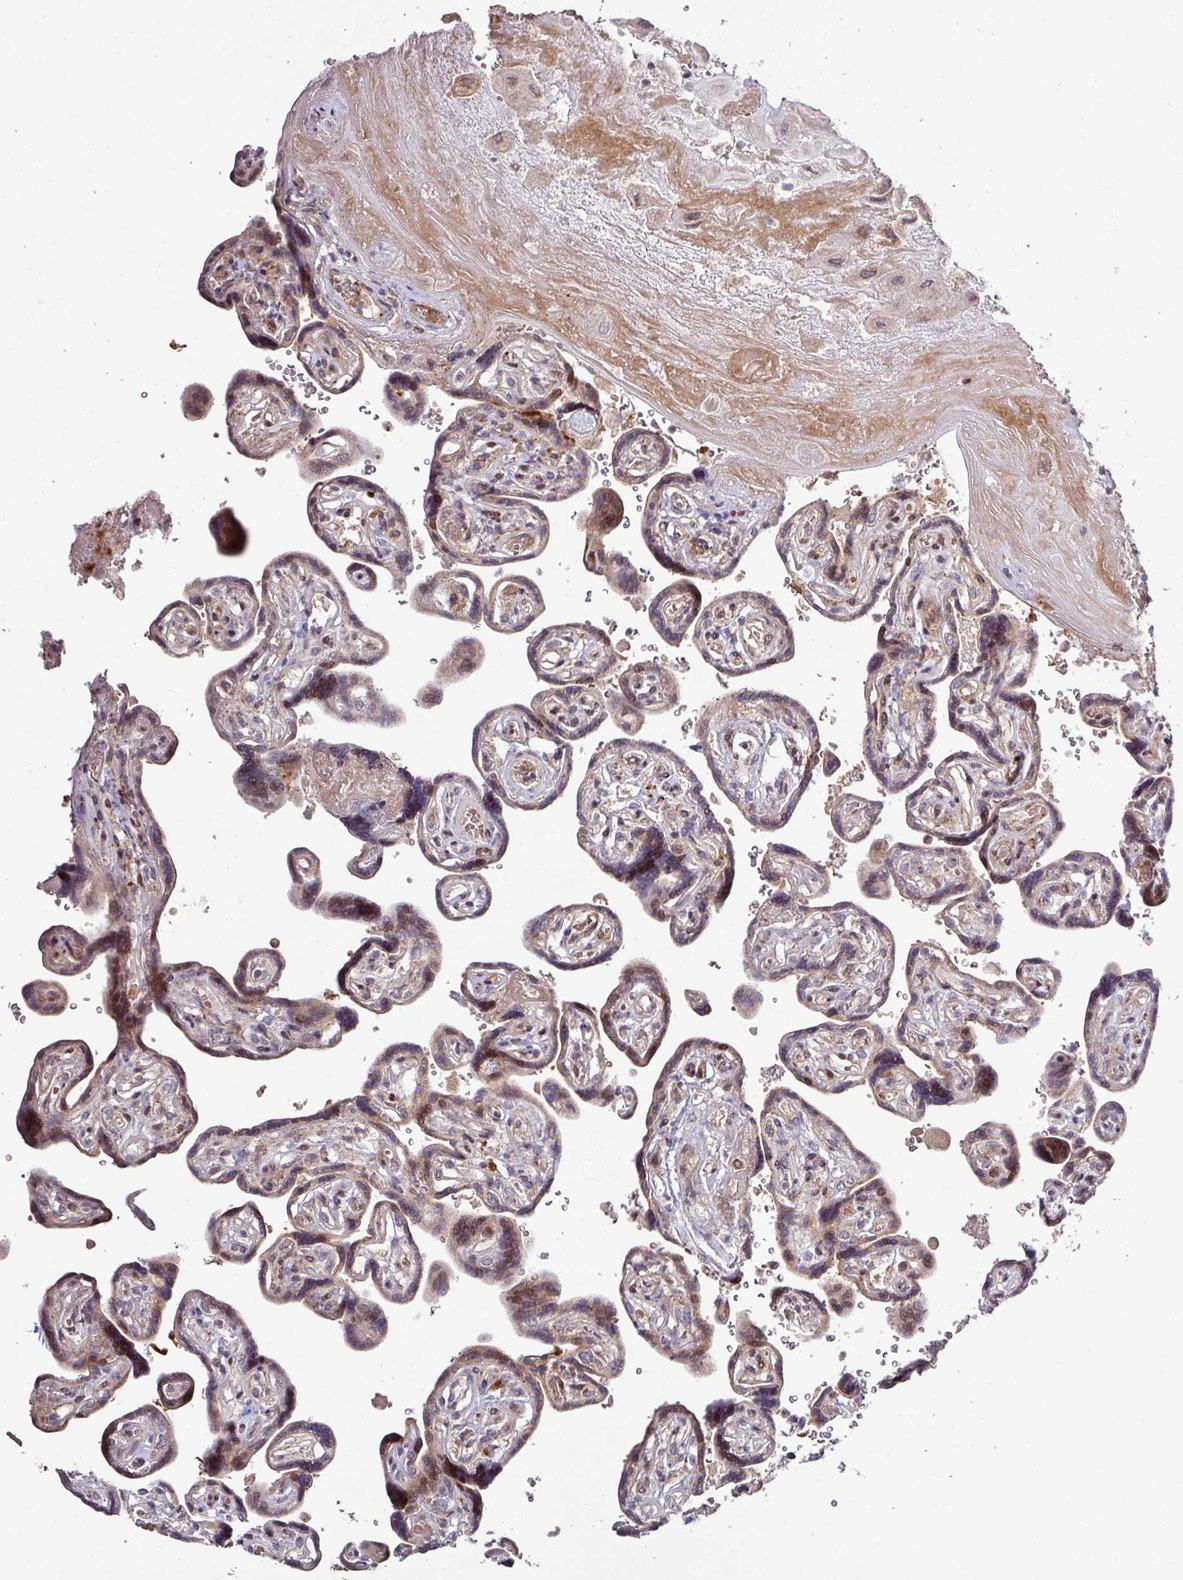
{"staining": {"intensity": "moderate", "quantity": "<25%", "location": "cytoplasmic/membranous"}, "tissue": "placenta", "cell_type": "Decidual cells", "image_type": "normal", "snomed": [{"axis": "morphology", "description": "Normal tissue, NOS"}, {"axis": "topography", "description": "Placenta"}], "caption": "A micrograph showing moderate cytoplasmic/membranous positivity in approximately <25% of decidual cells in unremarkable placenta, as visualized by brown immunohistochemical staining.", "gene": "RPL23A", "patient": {"sex": "female", "age": 32}}